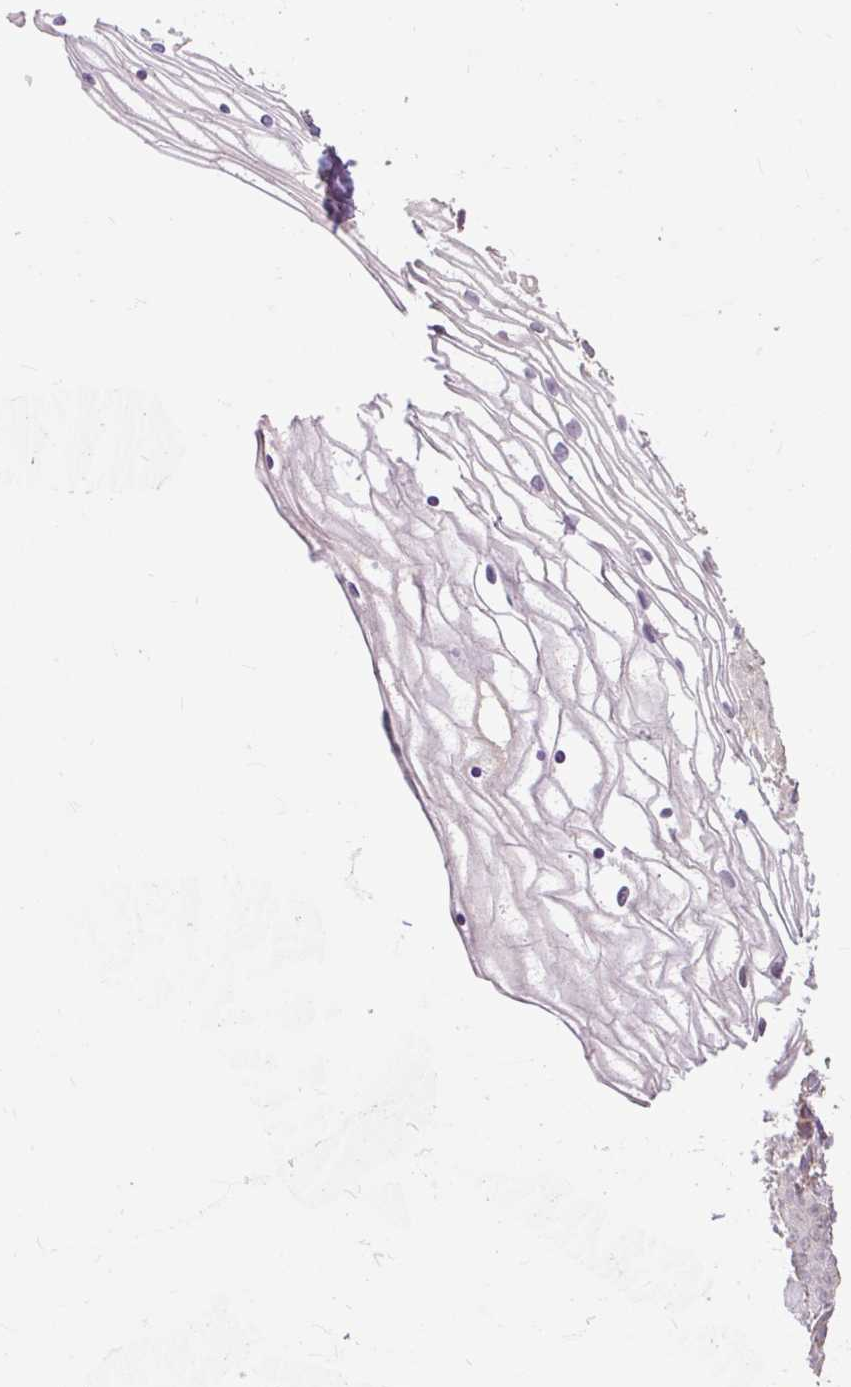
{"staining": {"intensity": "moderate", "quantity": "<25%", "location": "cytoplasmic/membranous"}, "tissue": "vagina", "cell_type": "Squamous epithelial cells", "image_type": "normal", "snomed": [{"axis": "morphology", "description": "Normal tissue, NOS"}, {"axis": "topography", "description": "Vagina"}], "caption": "Immunohistochemical staining of normal vagina demonstrates <25% levels of moderate cytoplasmic/membranous protein positivity in about <25% of squamous epithelial cells. The staining was performed using DAB (3,3'-diaminobenzidine) to visualize the protein expression in brown, while the nuclei were stained in blue with hematoxylin (Magnification: 20x).", "gene": "PRIMPOL", "patient": {"sex": "female", "age": 56}}